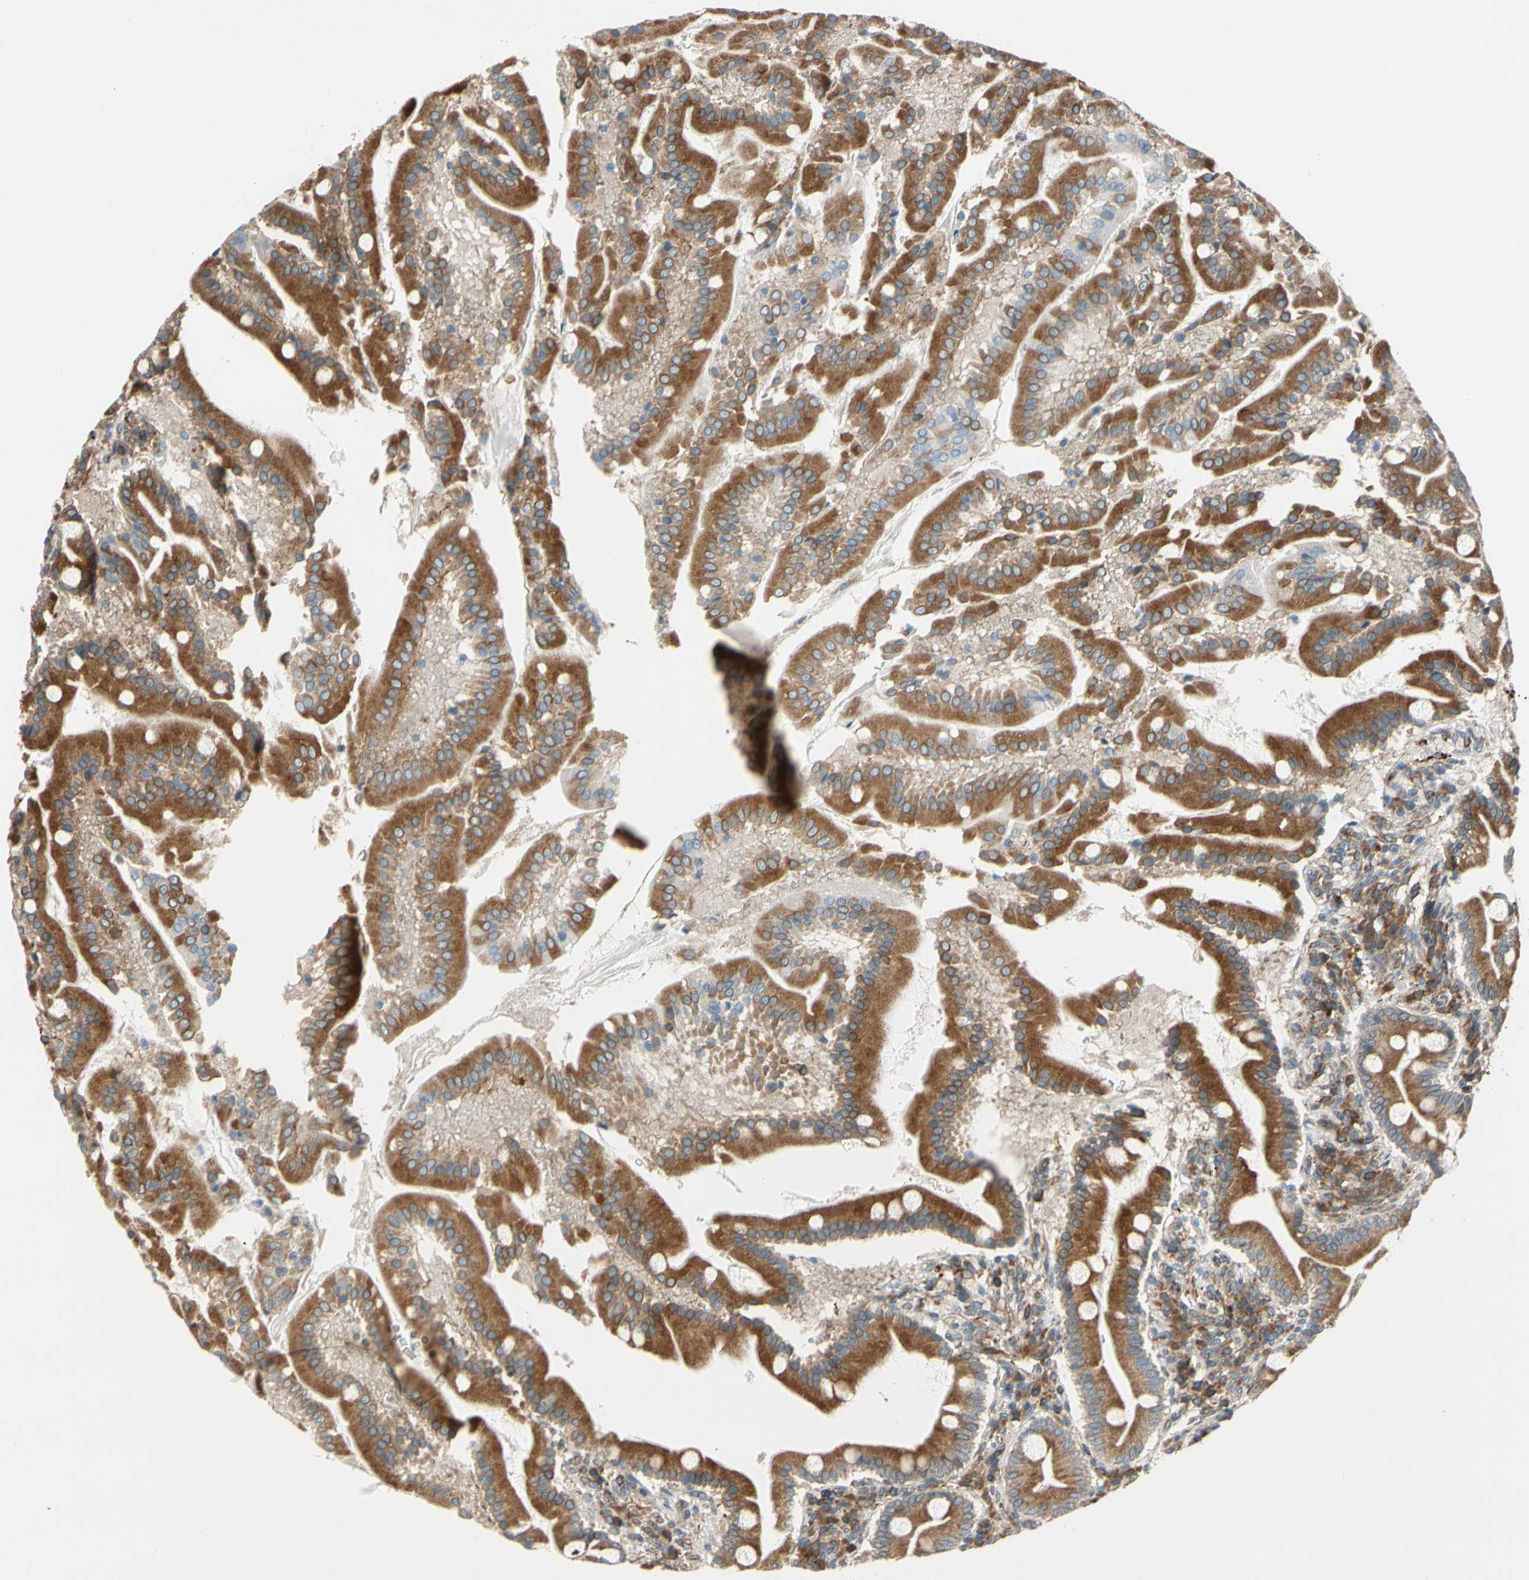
{"staining": {"intensity": "strong", "quantity": ">75%", "location": "cytoplasmic/membranous"}, "tissue": "duodenum", "cell_type": "Glandular cells", "image_type": "normal", "snomed": [{"axis": "morphology", "description": "Normal tissue, NOS"}, {"axis": "topography", "description": "Duodenum"}], "caption": "Glandular cells reveal high levels of strong cytoplasmic/membranous positivity in about >75% of cells in normal human duodenum.", "gene": "CLCC1", "patient": {"sex": "male", "age": 50}}